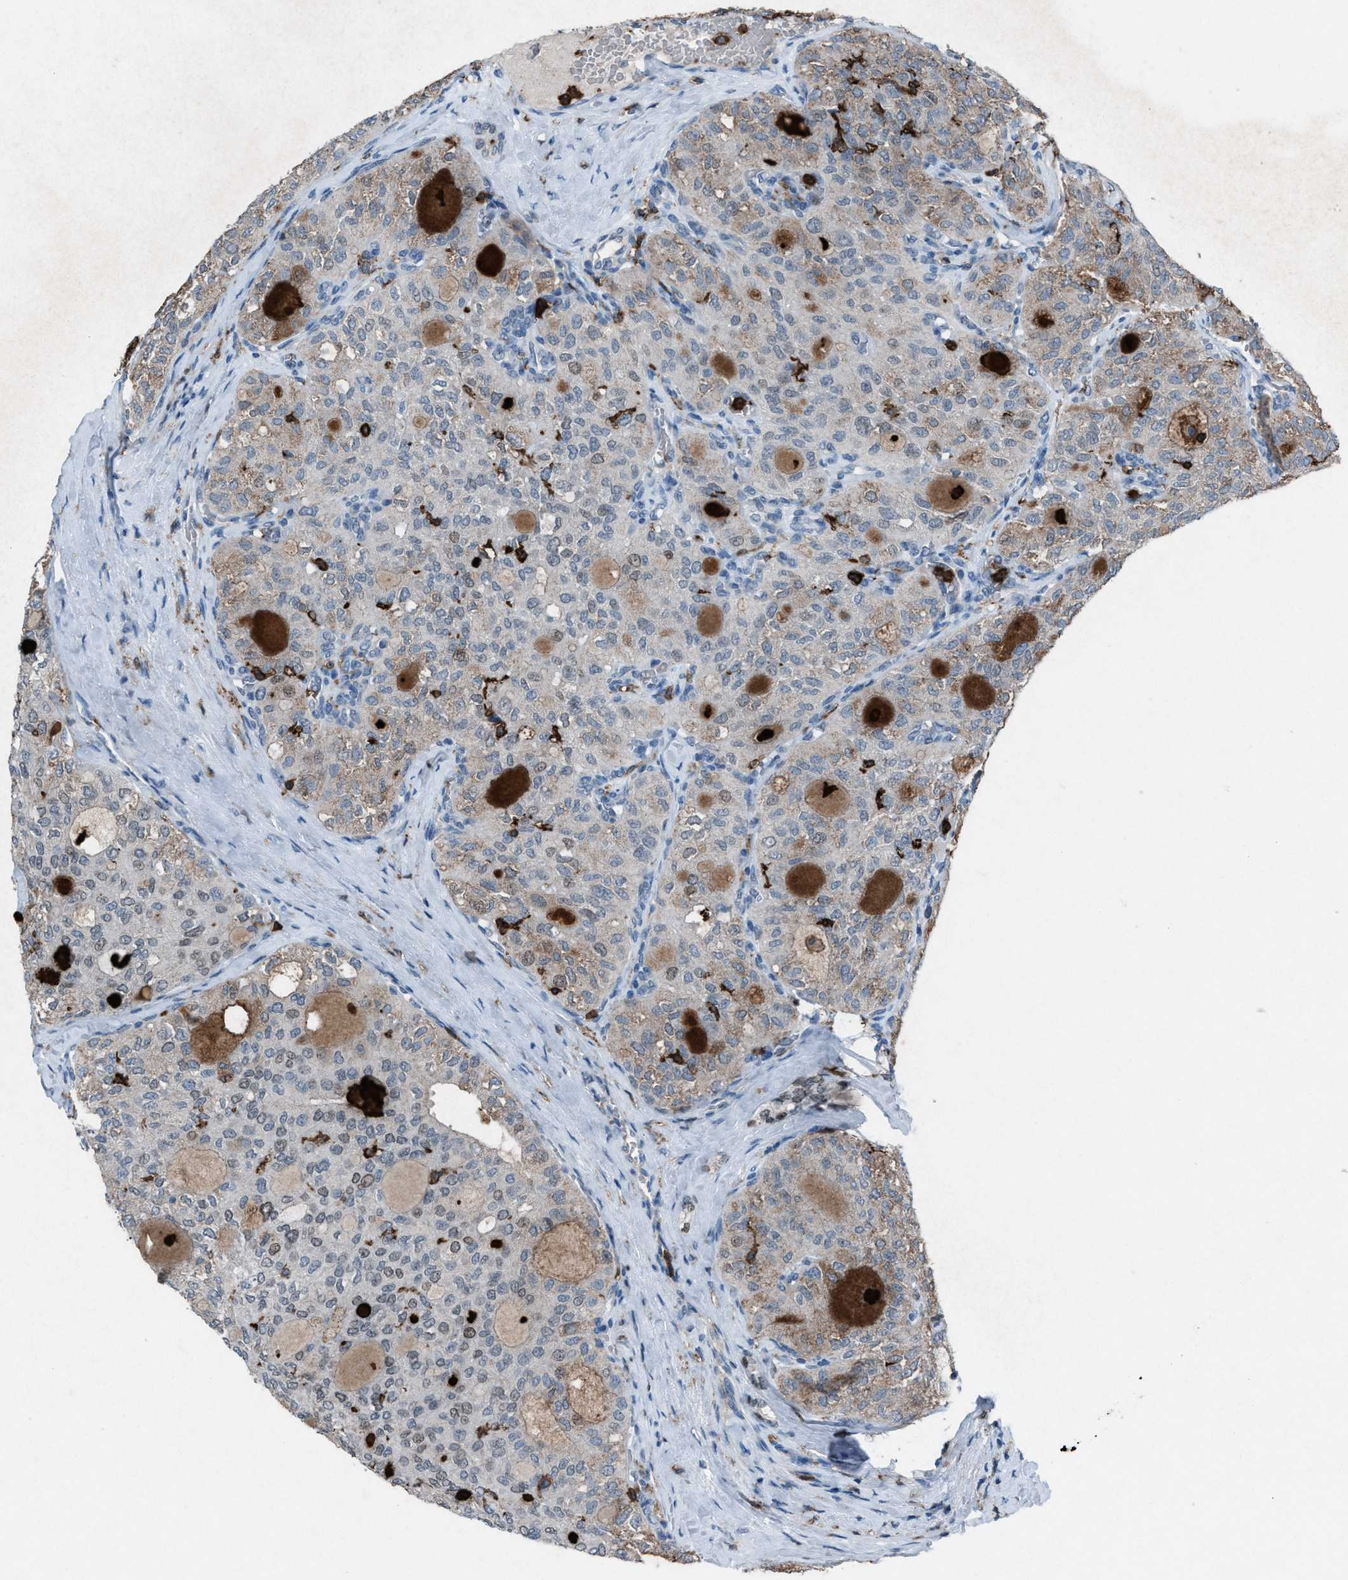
{"staining": {"intensity": "weak", "quantity": "25%-75%", "location": "cytoplasmic/membranous"}, "tissue": "thyroid cancer", "cell_type": "Tumor cells", "image_type": "cancer", "snomed": [{"axis": "morphology", "description": "Follicular adenoma carcinoma, NOS"}, {"axis": "topography", "description": "Thyroid gland"}], "caption": "Protein expression analysis of human thyroid follicular adenoma carcinoma reveals weak cytoplasmic/membranous expression in about 25%-75% of tumor cells.", "gene": "FCER1G", "patient": {"sex": "male", "age": 75}}